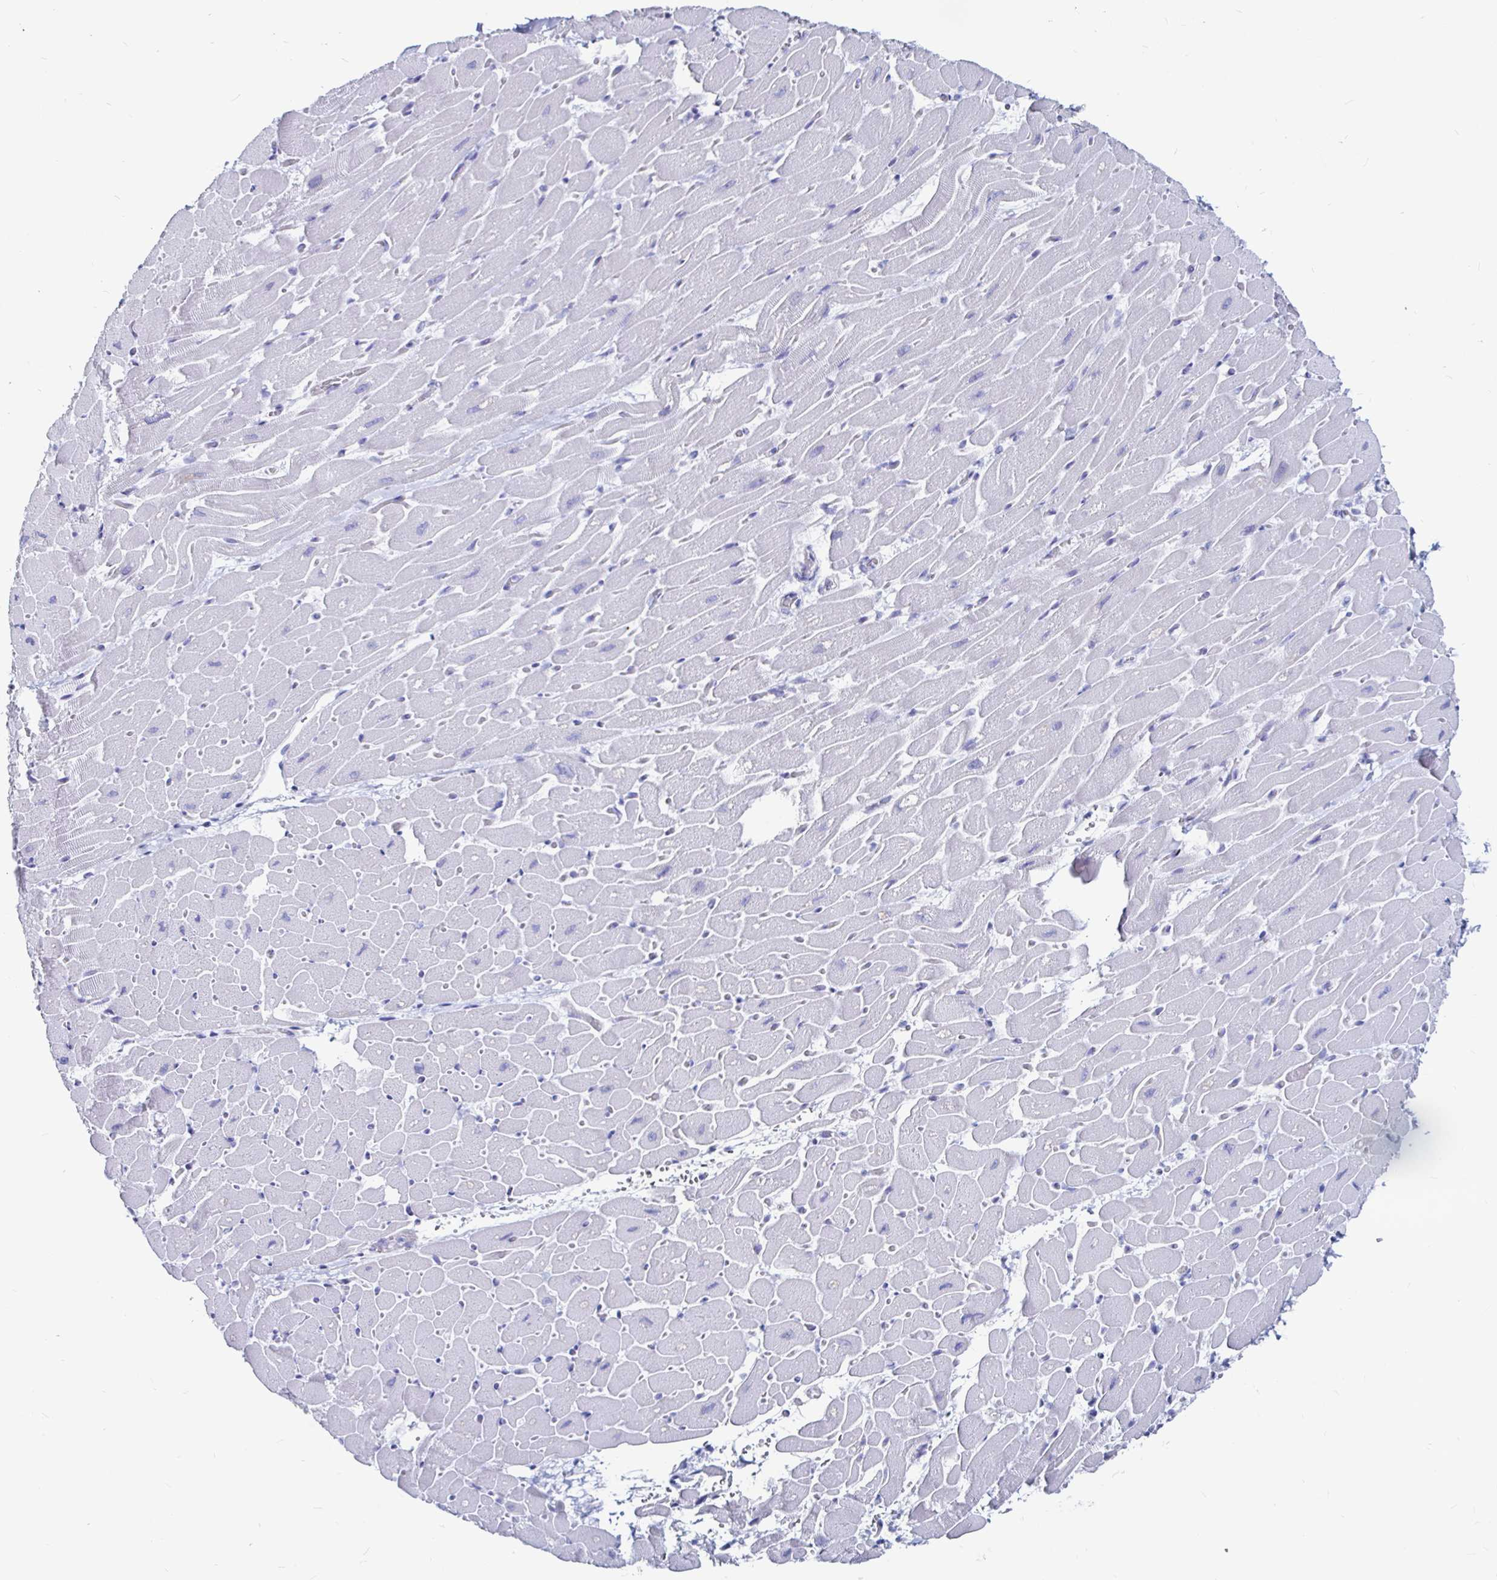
{"staining": {"intensity": "negative", "quantity": "none", "location": "none"}, "tissue": "heart muscle", "cell_type": "Cardiomyocytes", "image_type": "normal", "snomed": [{"axis": "morphology", "description": "Normal tissue, NOS"}, {"axis": "topography", "description": "Heart"}], "caption": "Immunohistochemistry (IHC) histopathology image of benign heart muscle: heart muscle stained with DAB (3,3'-diaminobenzidine) displays no significant protein expression in cardiomyocytes.", "gene": "LUZP4", "patient": {"sex": "male", "age": 37}}